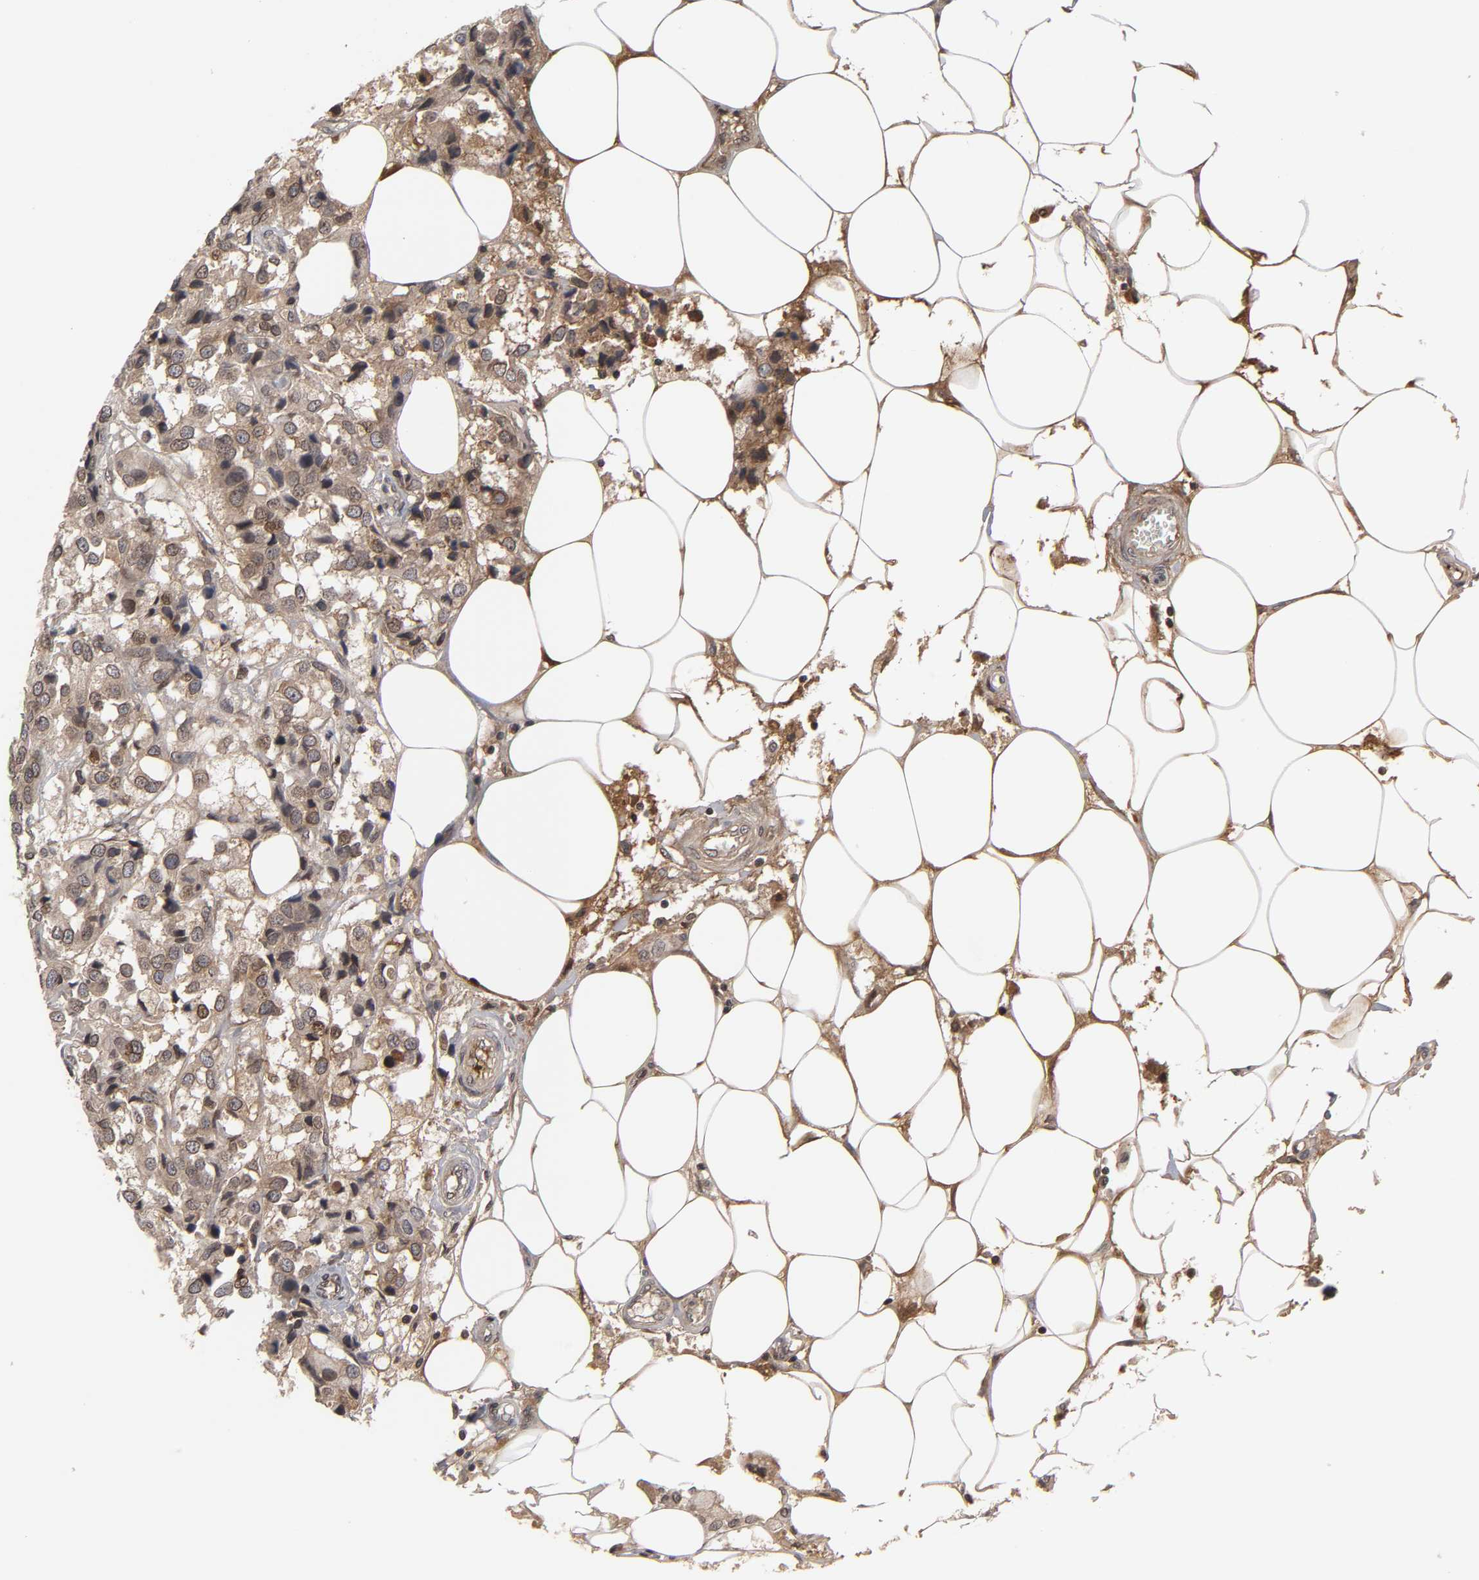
{"staining": {"intensity": "moderate", "quantity": ">75%", "location": "cytoplasmic/membranous,nuclear"}, "tissue": "breast cancer", "cell_type": "Tumor cells", "image_type": "cancer", "snomed": [{"axis": "morphology", "description": "Duct carcinoma"}, {"axis": "topography", "description": "Breast"}], "caption": "A medium amount of moderate cytoplasmic/membranous and nuclear staining is present in approximately >75% of tumor cells in breast cancer tissue. The staining was performed using DAB to visualize the protein expression in brown, while the nuclei were stained in blue with hematoxylin (Magnification: 20x).", "gene": "CPN2", "patient": {"sex": "female", "age": 80}}